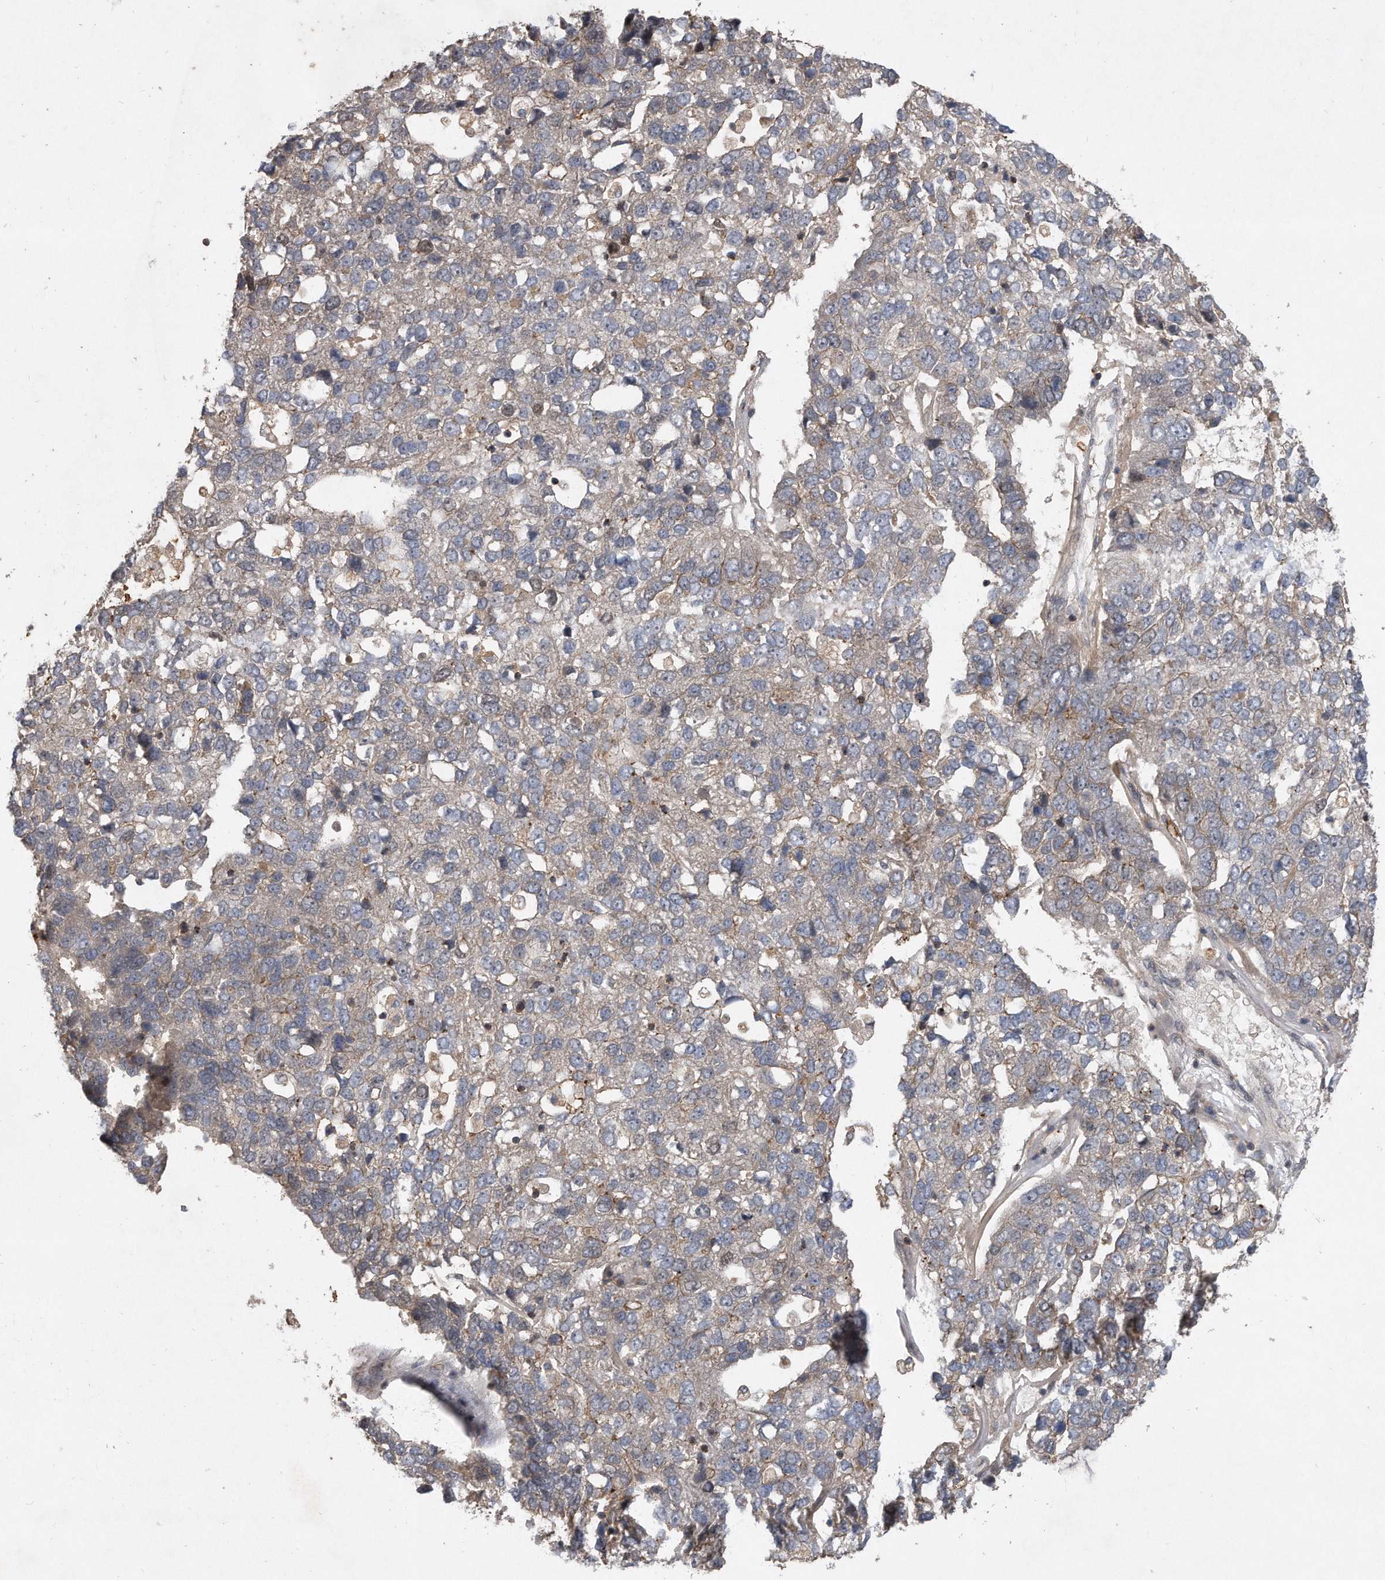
{"staining": {"intensity": "weak", "quantity": "<25%", "location": "cytoplasmic/membranous"}, "tissue": "pancreatic cancer", "cell_type": "Tumor cells", "image_type": "cancer", "snomed": [{"axis": "morphology", "description": "Adenocarcinoma, NOS"}, {"axis": "topography", "description": "Pancreas"}], "caption": "This photomicrograph is of pancreatic adenocarcinoma stained with immunohistochemistry to label a protein in brown with the nuclei are counter-stained blue. There is no staining in tumor cells.", "gene": "PGBD2", "patient": {"sex": "female", "age": 61}}